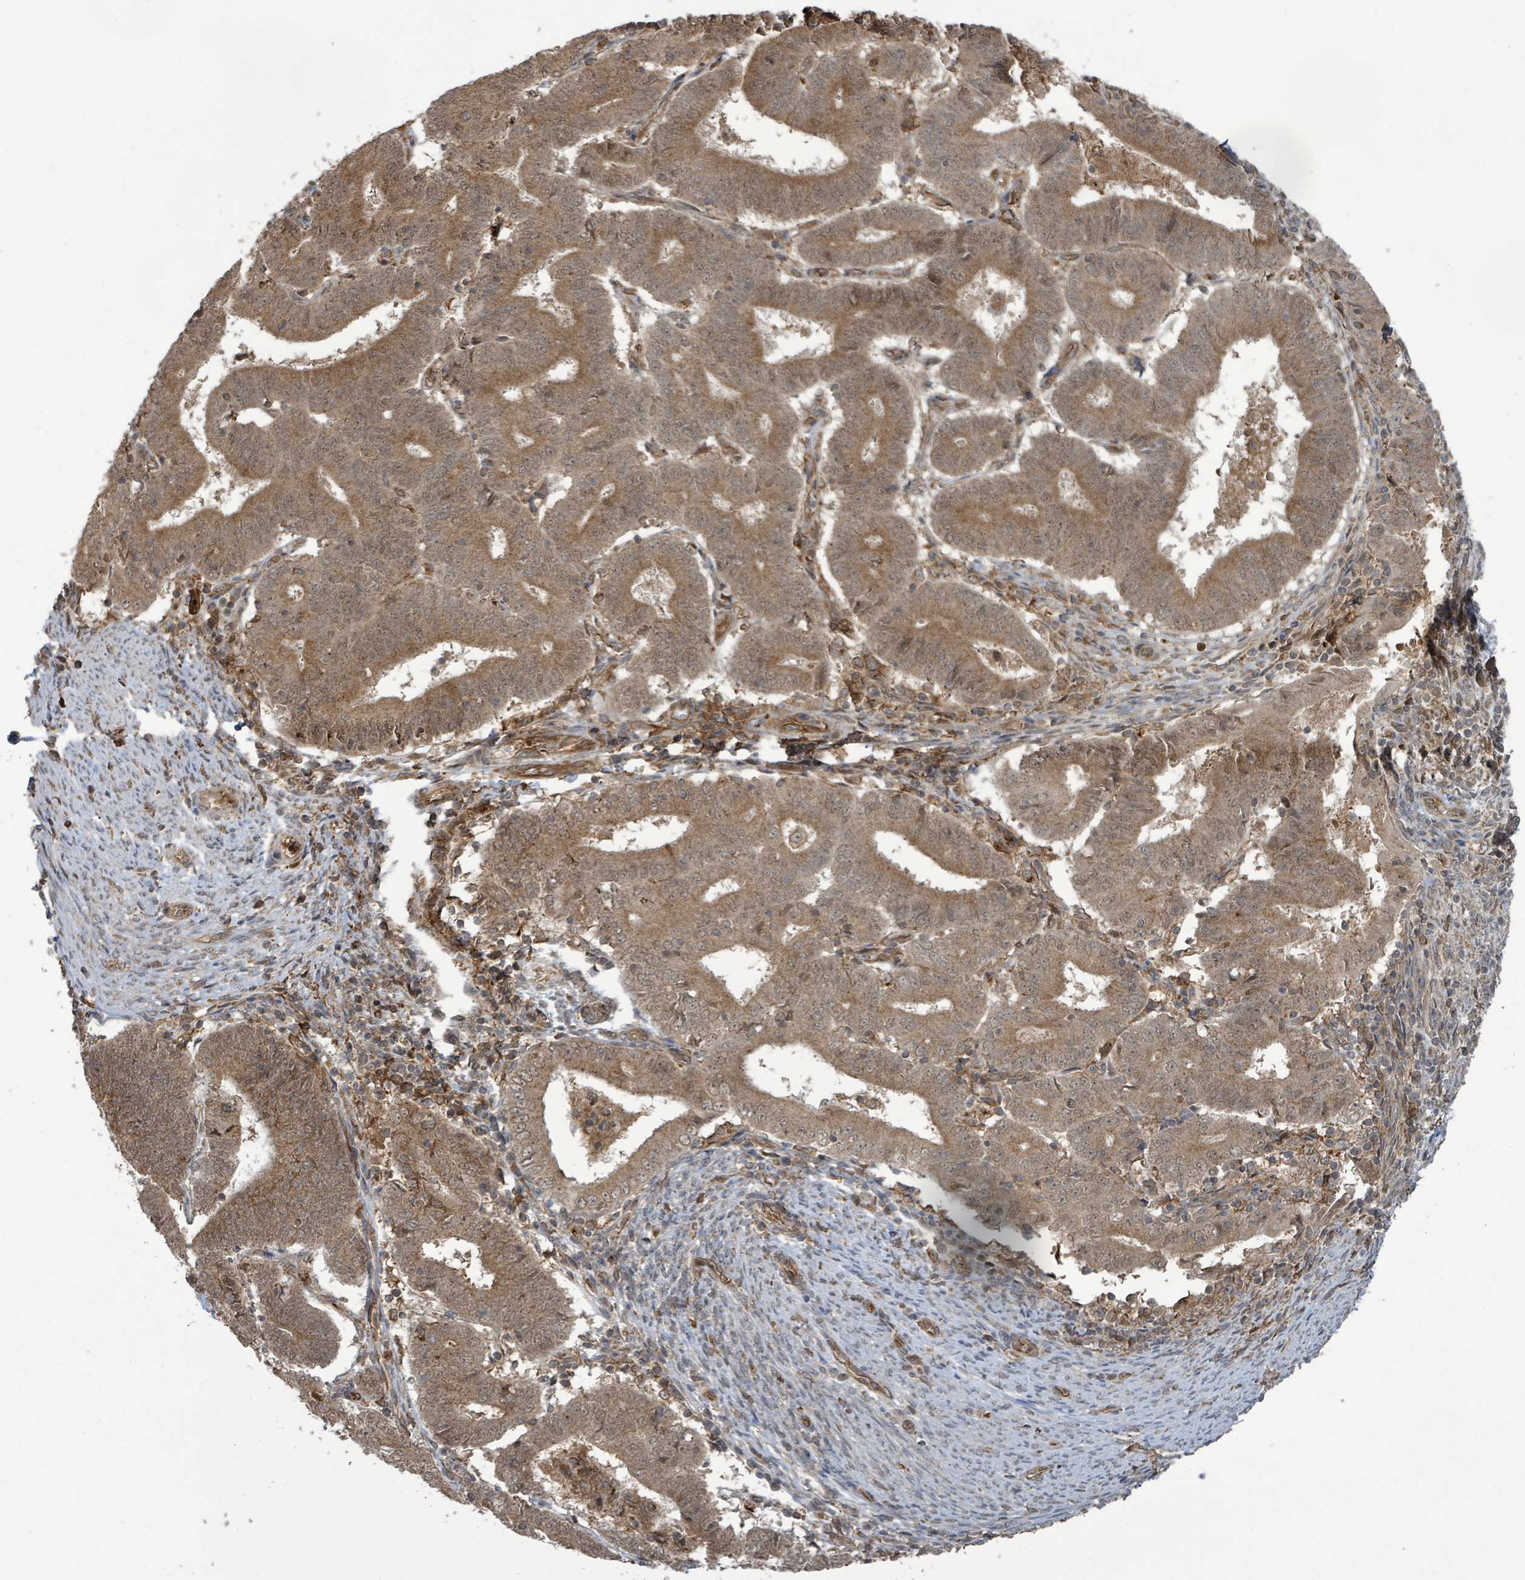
{"staining": {"intensity": "moderate", "quantity": ">75%", "location": "cytoplasmic/membranous,nuclear"}, "tissue": "endometrial cancer", "cell_type": "Tumor cells", "image_type": "cancer", "snomed": [{"axis": "morphology", "description": "Adenocarcinoma, NOS"}, {"axis": "topography", "description": "Endometrium"}], "caption": "Endometrial adenocarcinoma stained with DAB immunohistochemistry (IHC) exhibits medium levels of moderate cytoplasmic/membranous and nuclear expression in approximately >75% of tumor cells. (DAB (3,3'-diaminobenzidine) = brown stain, brightfield microscopy at high magnification).", "gene": "KLC1", "patient": {"sex": "female", "age": 70}}